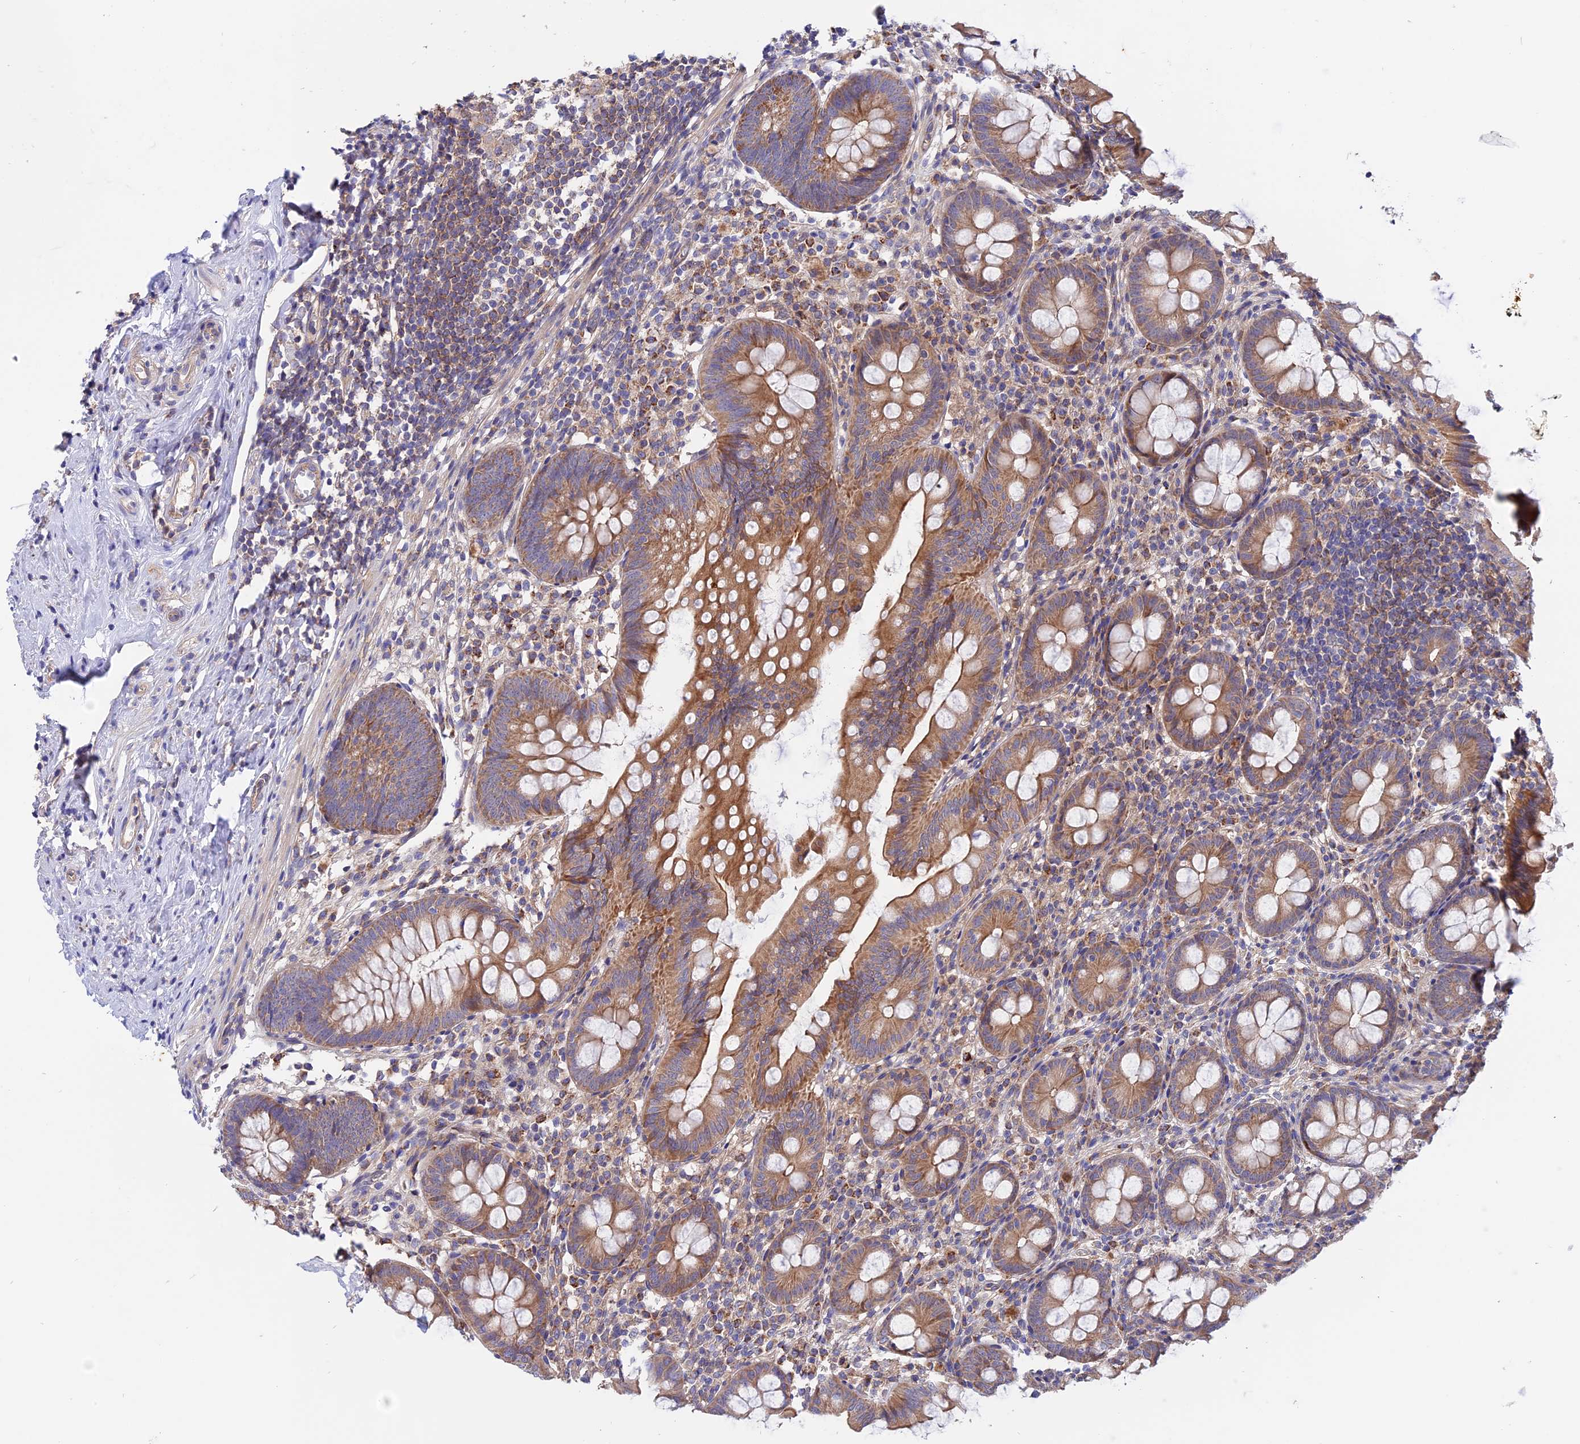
{"staining": {"intensity": "moderate", "quantity": ">75%", "location": "cytoplasmic/membranous"}, "tissue": "appendix", "cell_type": "Glandular cells", "image_type": "normal", "snomed": [{"axis": "morphology", "description": "Normal tissue, NOS"}, {"axis": "topography", "description": "Appendix"}], "caption": "A high-resolution histopathology image shows immunohistochemistry (IHC) staining of benign appendix, which displays moderate cytoplasmic/membranous expression in about >75% of glandular cells. The staining is performed using DAB brown chromogen to label protein expression. The nuclei are counter-stained blue using hematoxylin.", "gene": "HYCC1", "patient": {"sex": "female", "age": 51}}